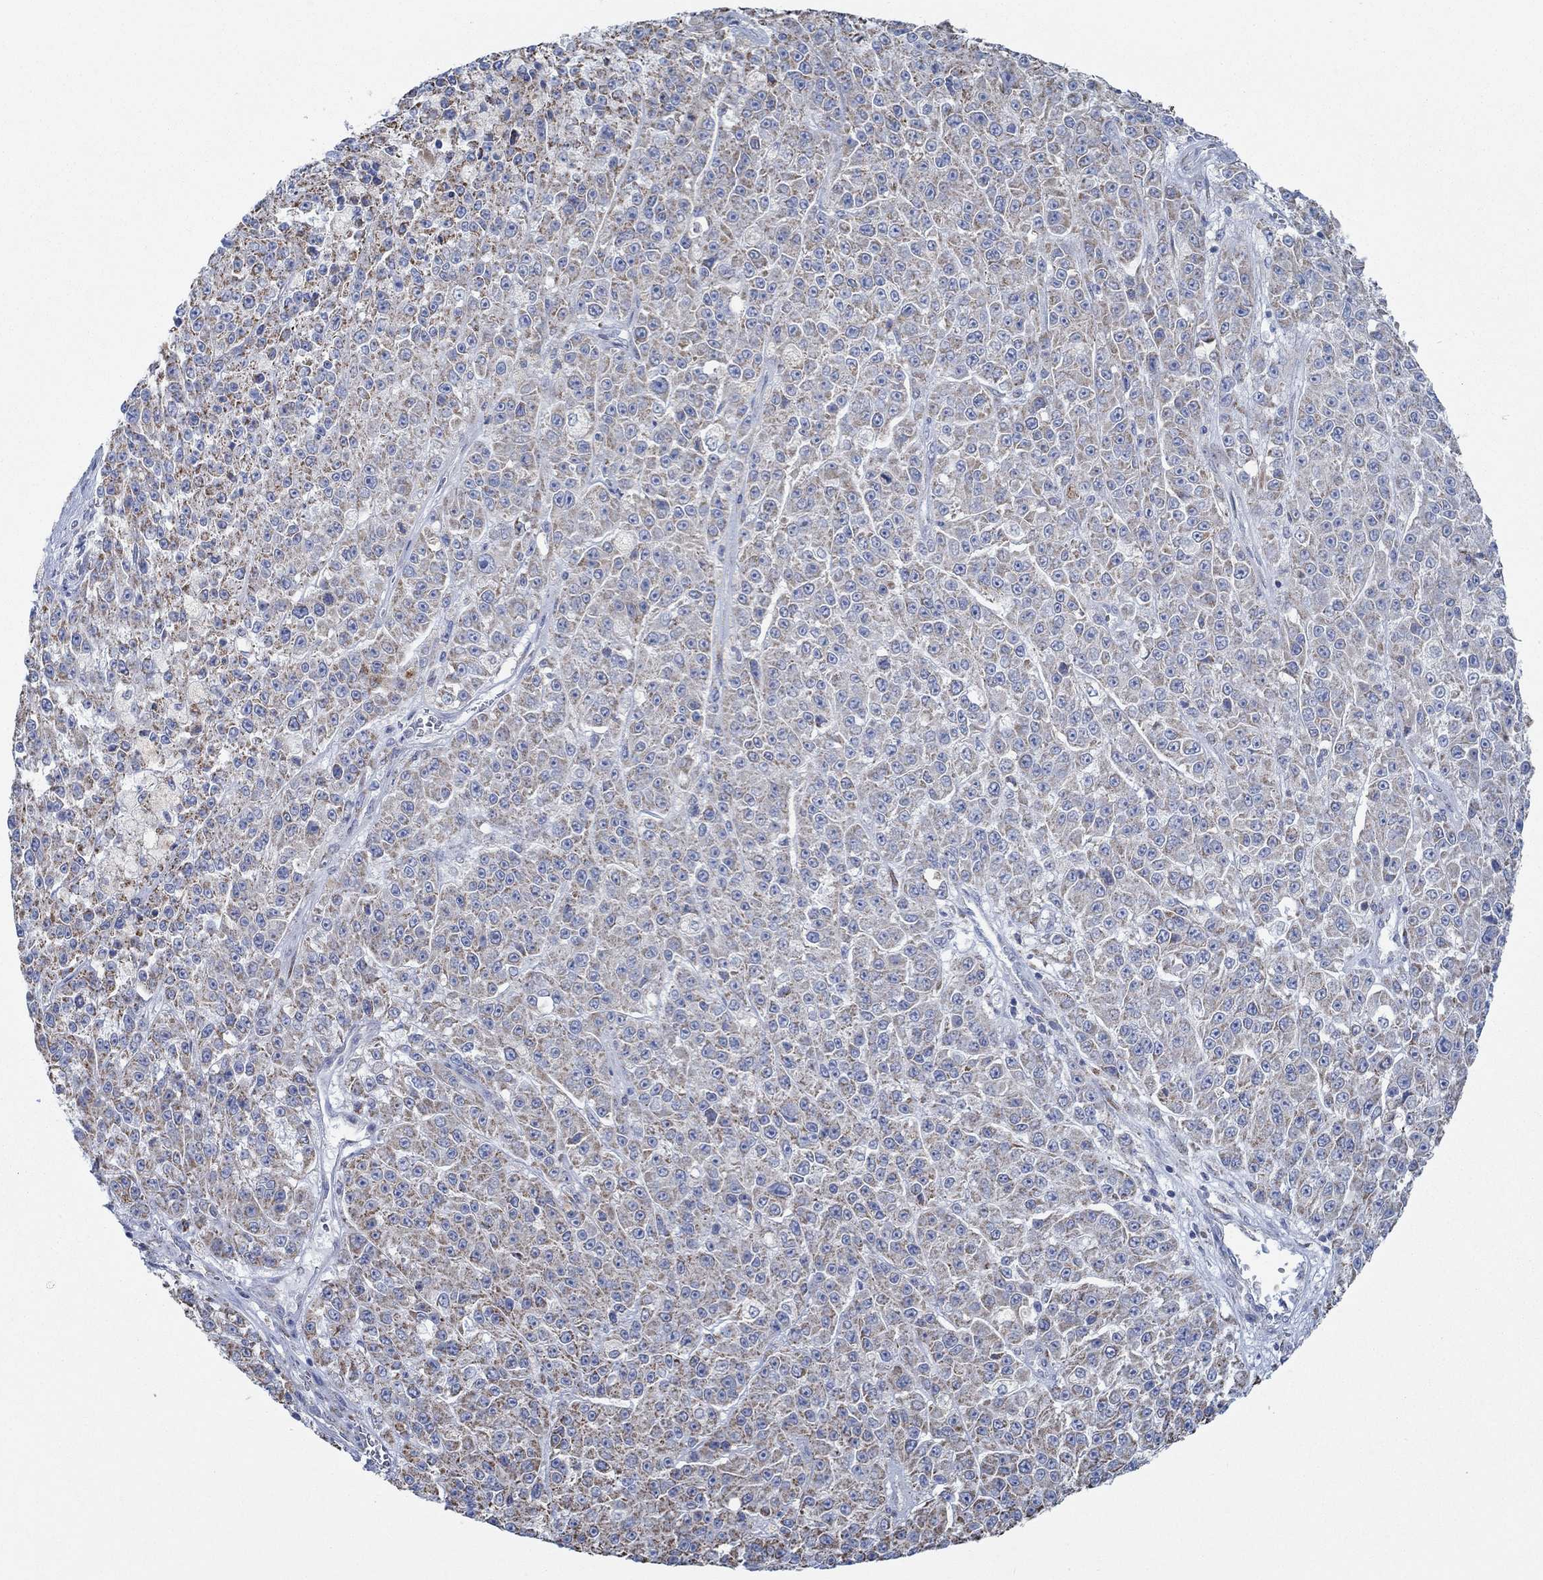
{"staining": {"intensity": "moderate", "quantity": ">75%", "location": "cytoplasmic/membranous"}, "tissue": "melanoma", "cell_type": "Tumor cells", "image_type": "cancer", "snomed": [{"axis": "morphology", "description": "Malignant melanoma, NOS"}, {"axis": "topography", "description": "Skin"}], "caption": "Protein staining of melanoma tissue shows moderate cytoplasmic/membranous expression in approximately >75% of tumor cells. The staining is performed using DAB (3,3'-diaminobenzidine) brown chromogen to label protein expression. The nuclei are counter-stained blue using hematoxylin.", "gene": "GLOD5", "patient": {"sex": "female", "age": 58}}